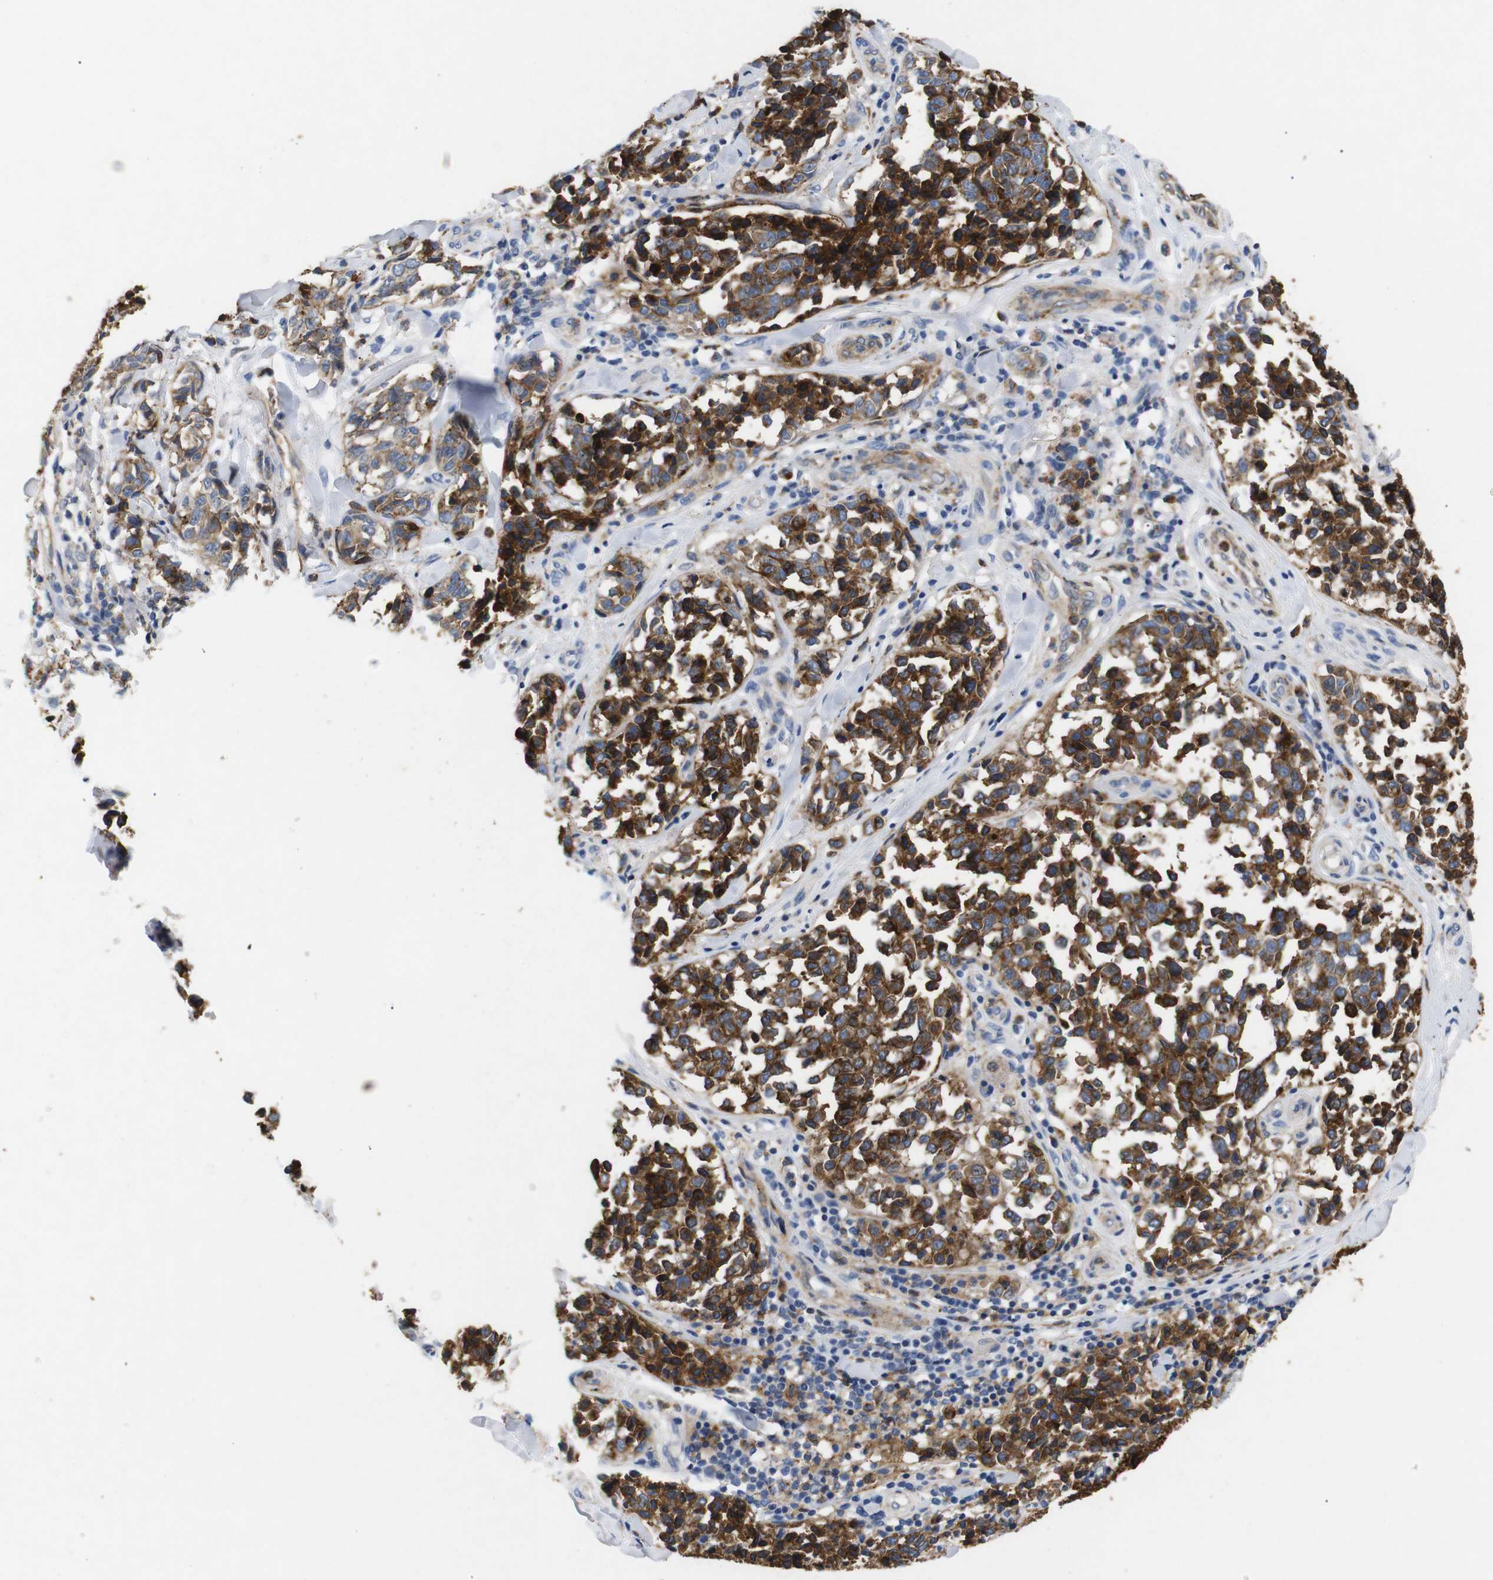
{"staining": {"intensity": "strong", "quantity": ">75%", "location": "cytoplasmic/membranous"}, "tissue": "melanoma", "cell_type": "Tumor cells", "image_type": "cancer", "snomed": [{"axis": "morphology", "description": "Malignant melanoma, NOS"}, {"axis": "topography", "description": "Skin"}], "caption": "Protein staining exhibits strong cytoplasmic/membranous positivity in about >75% of tumor cells in melanoma.", "gene": "SDCBP", "patient": {"sex": "female", "age": 64}}